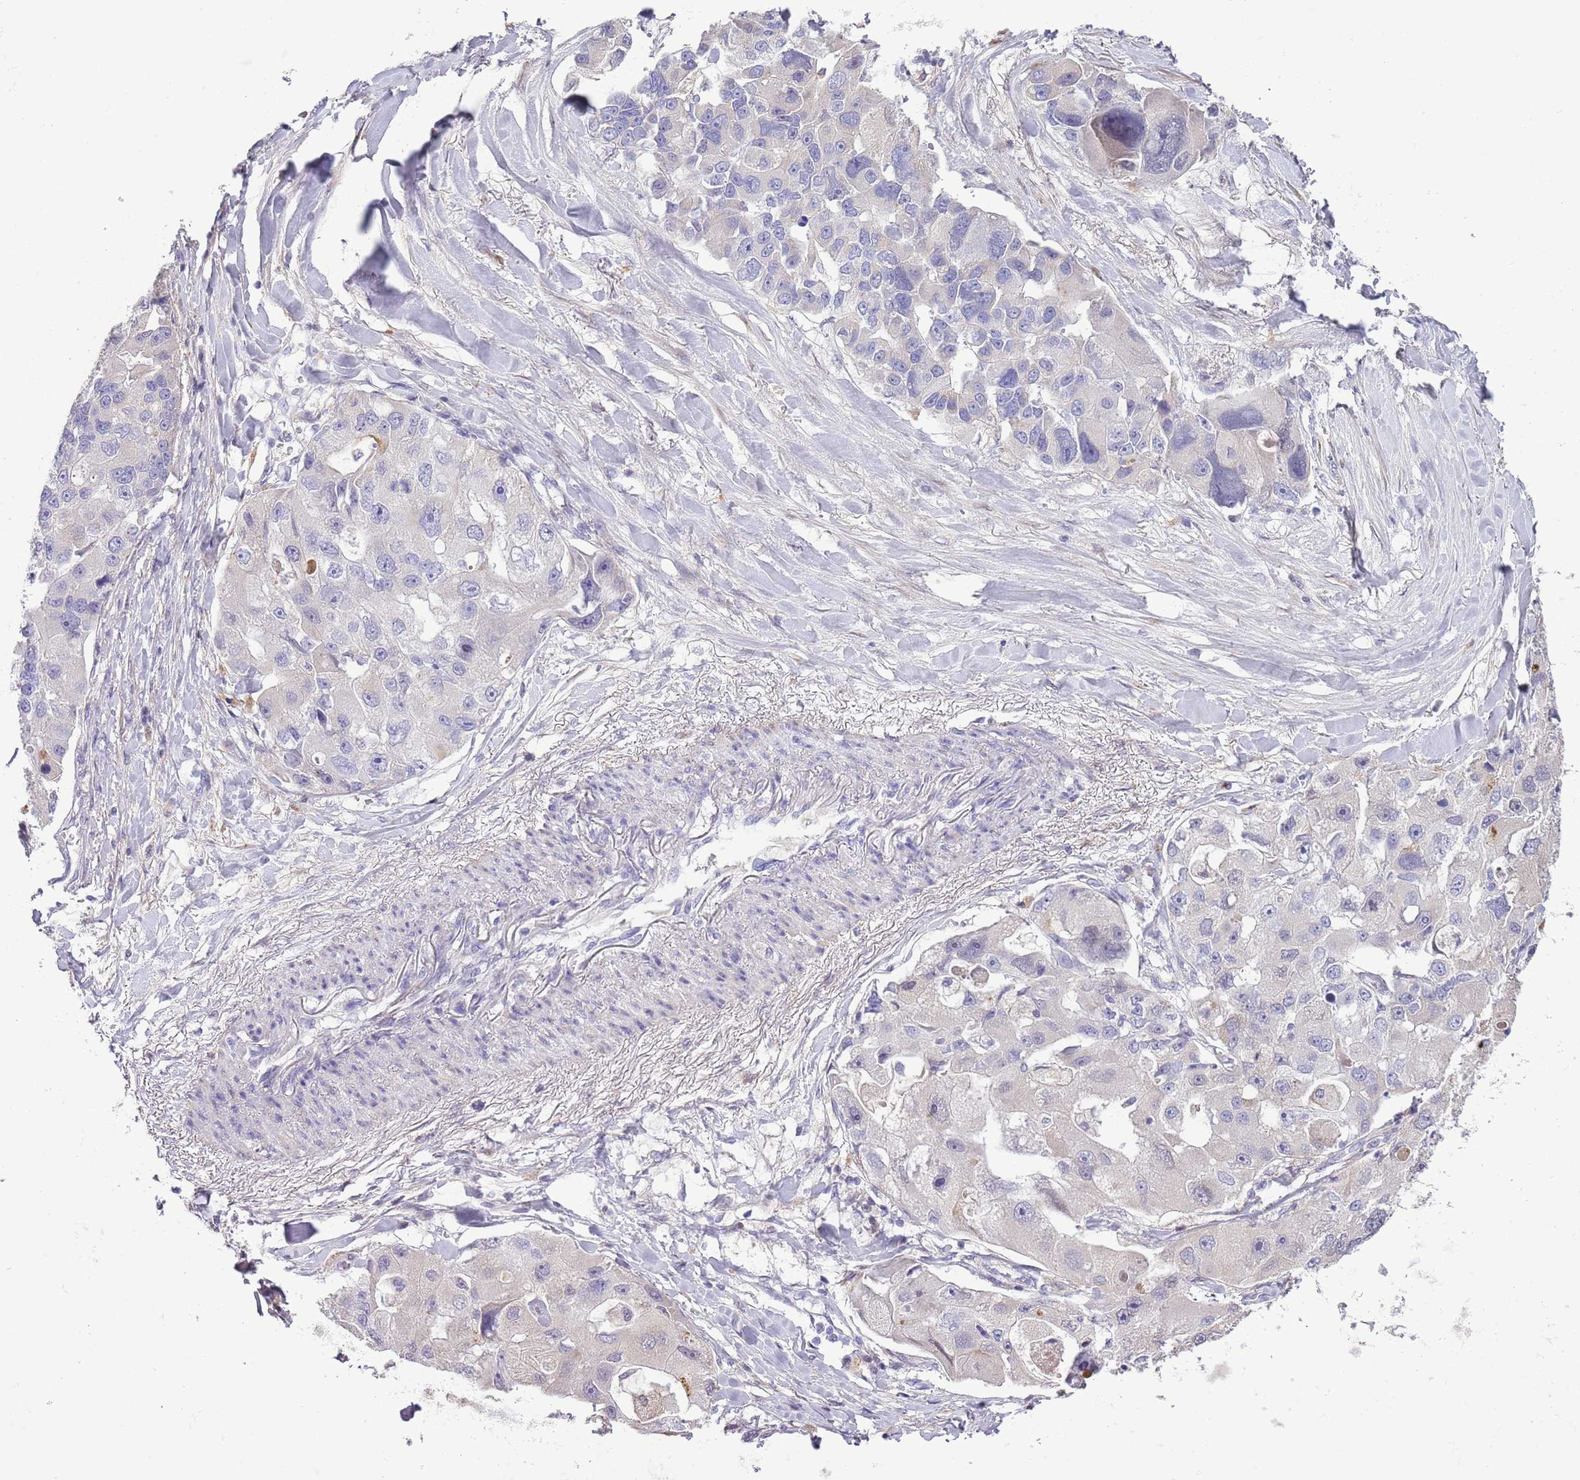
{"staining": {"intensity": "negative", "quantity": "none", "location": "none"}, "tissue": "lung cancer", "cell_type": "Tumor cells", "image_type": "cancer", "snomed": [{"axis": "morphology", "description": "Adenocarcinoma, NOS"}, {"axis": "topography", "description": "Lung"}], "caption": "Tumor cells are negative for brown protein staining in lung cancer (adenocarcinoma).", "gene": "ABHD17C", "patient": {"sex": "female", "age": 54}}